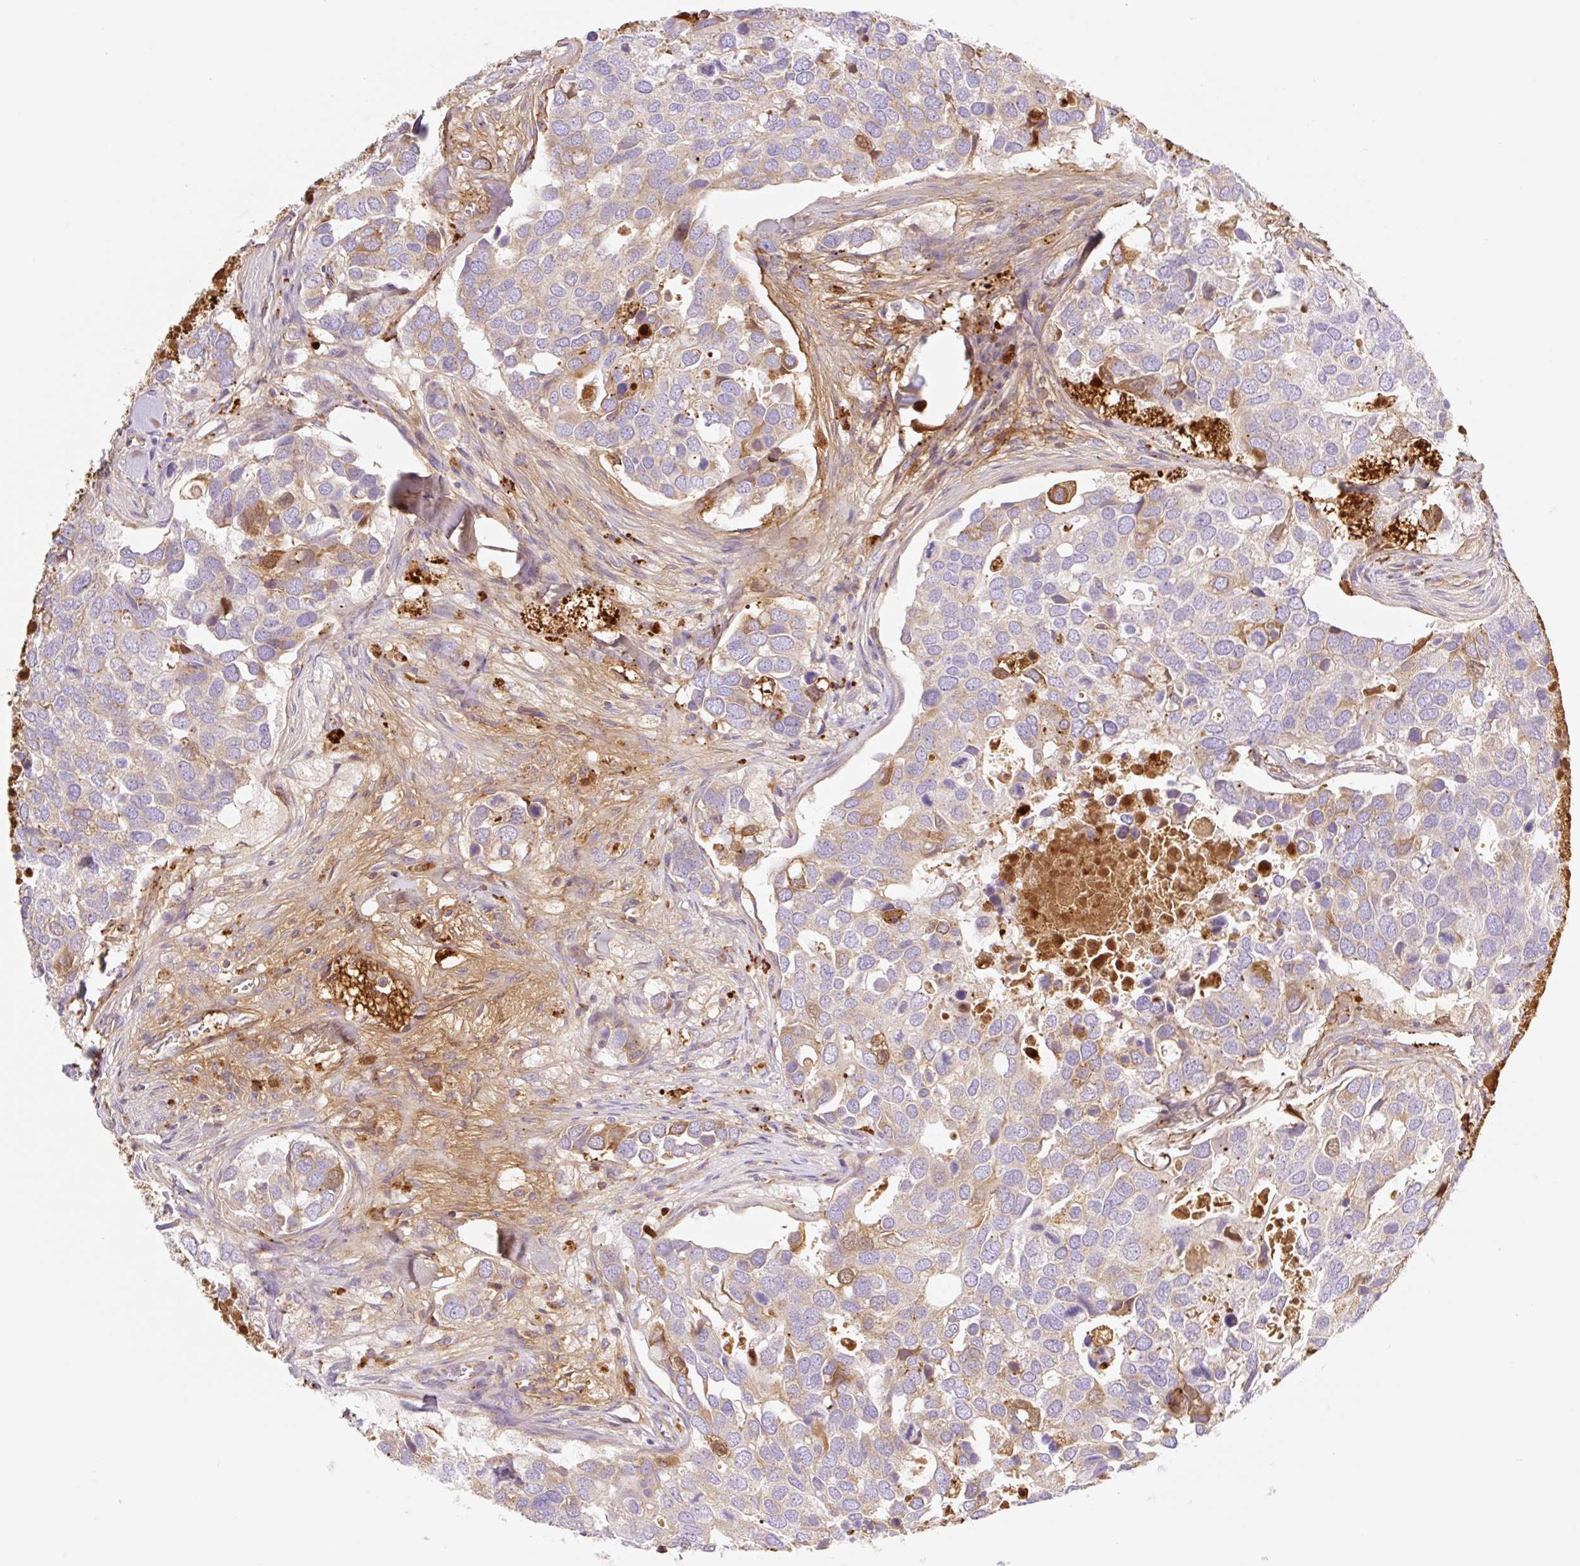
{"staining": {"intensity": "weak", "quantity": ">75%", "location": "cytoplasmic/membranous"}, "tissue": "breast cancer", "cell_type": "Tumor cells", "image_type": "cancer", "snomed": [{"axis": "morphology", "description": "Duct carcinoma"}, {"axis": "topography", "description": "Breast"}], "caption": "IHC (DAB (3,3'-diaminobenzidine)) staining of human breast cancer (intraductal carcinoma) exhibits weak cytoplasmic/membranous protein positivity in approximately >75% of tumor cells.", "gene": "CLEC3A", "patient": {"sex": "female", "age": 83}}